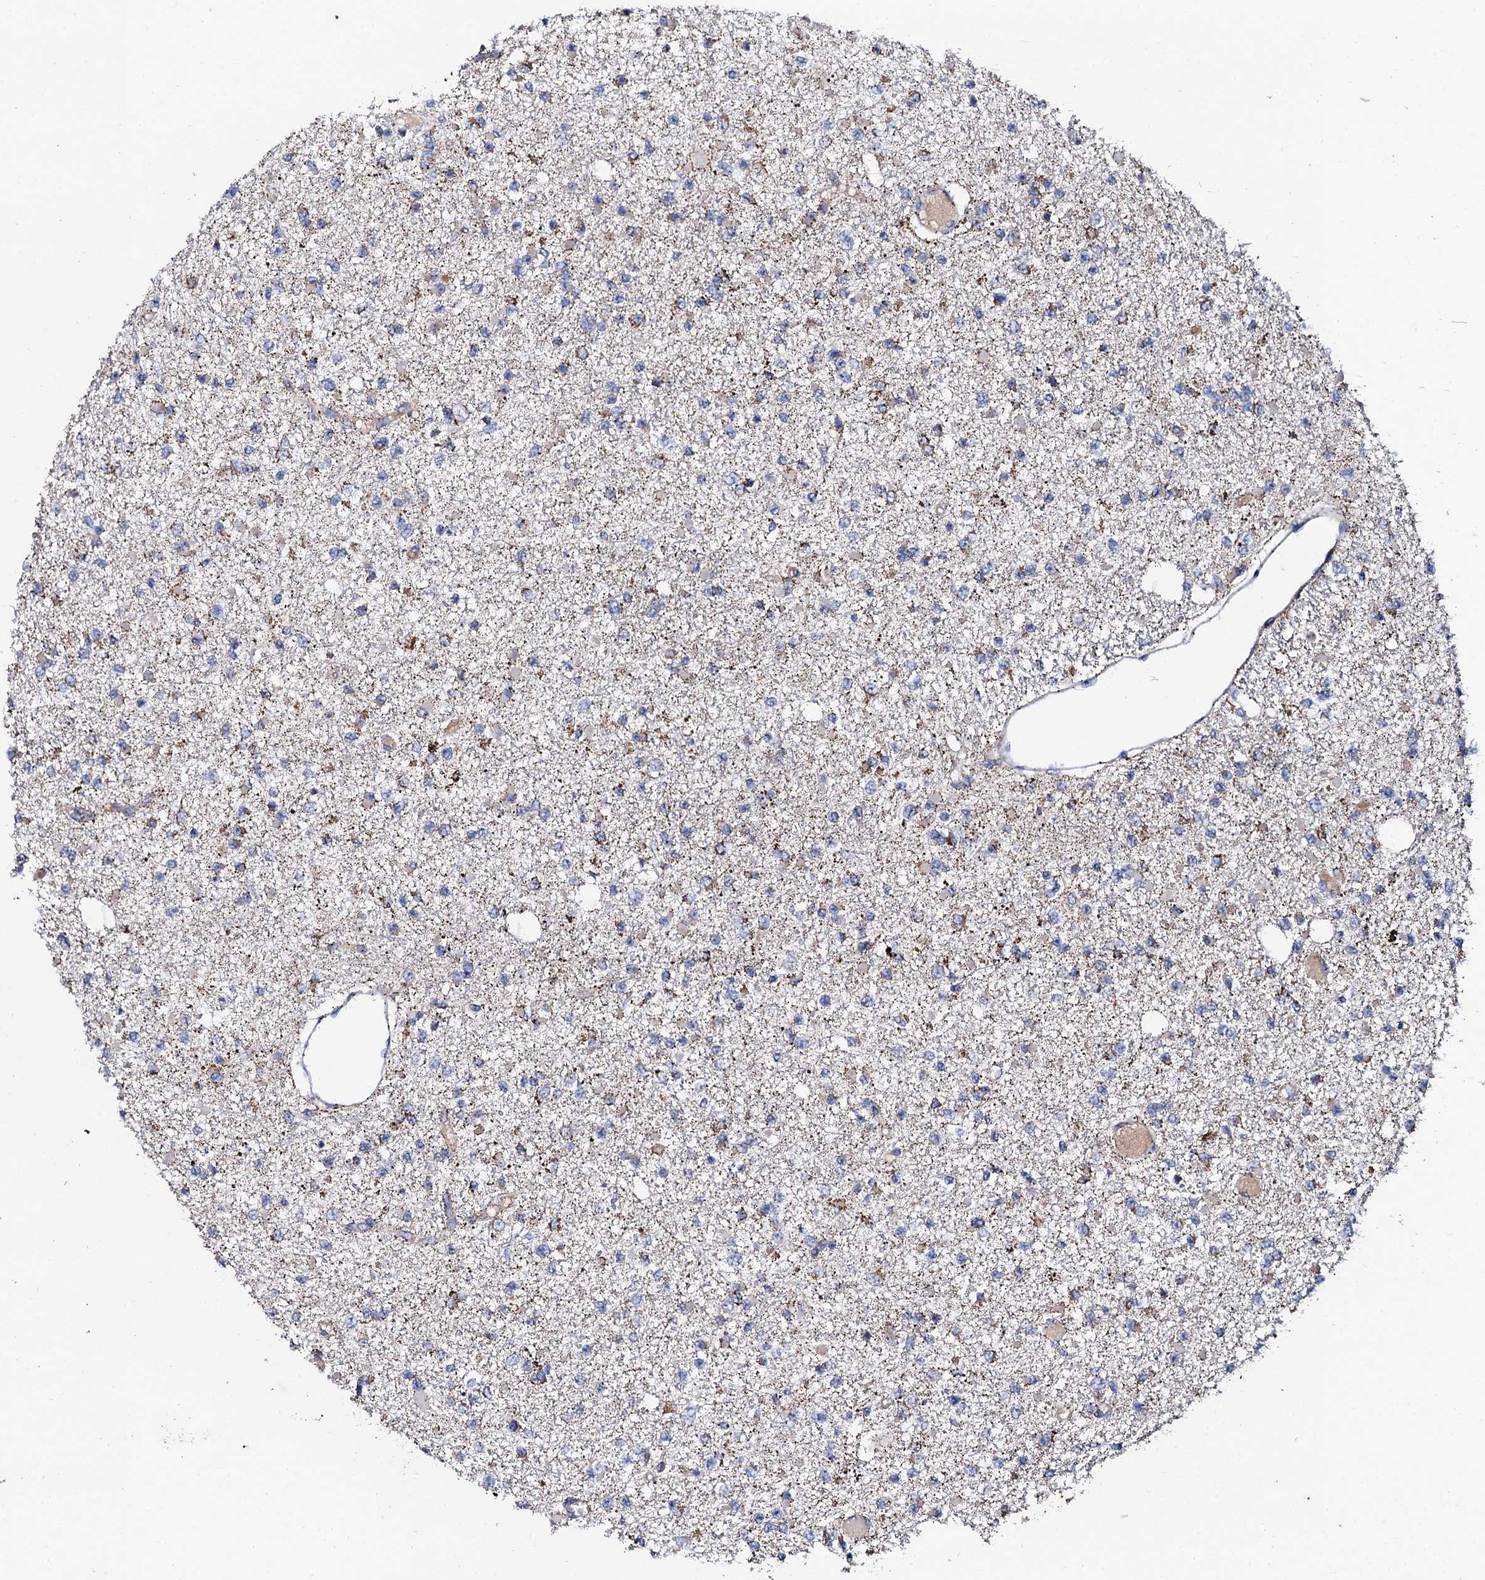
{"staining": {"intensity": "strong", "quantity": "<25%", "location": "cytoplasmic/membranous"}, "tissue": "glioma", "cell_type": "Tumor cells", "image_type": "cancer", "snomed": [{"axis": "morphology", "description": "Glioma, malignant, Low grade"}, {"axis": "topography", "description": "Brain"}], "caption": "Malignant low-grade glioma stained with a protein marker demonstrates strong staining in tumor cells.", "gene": "DBX1", "patient": {"sex": "female", "age": 22}}